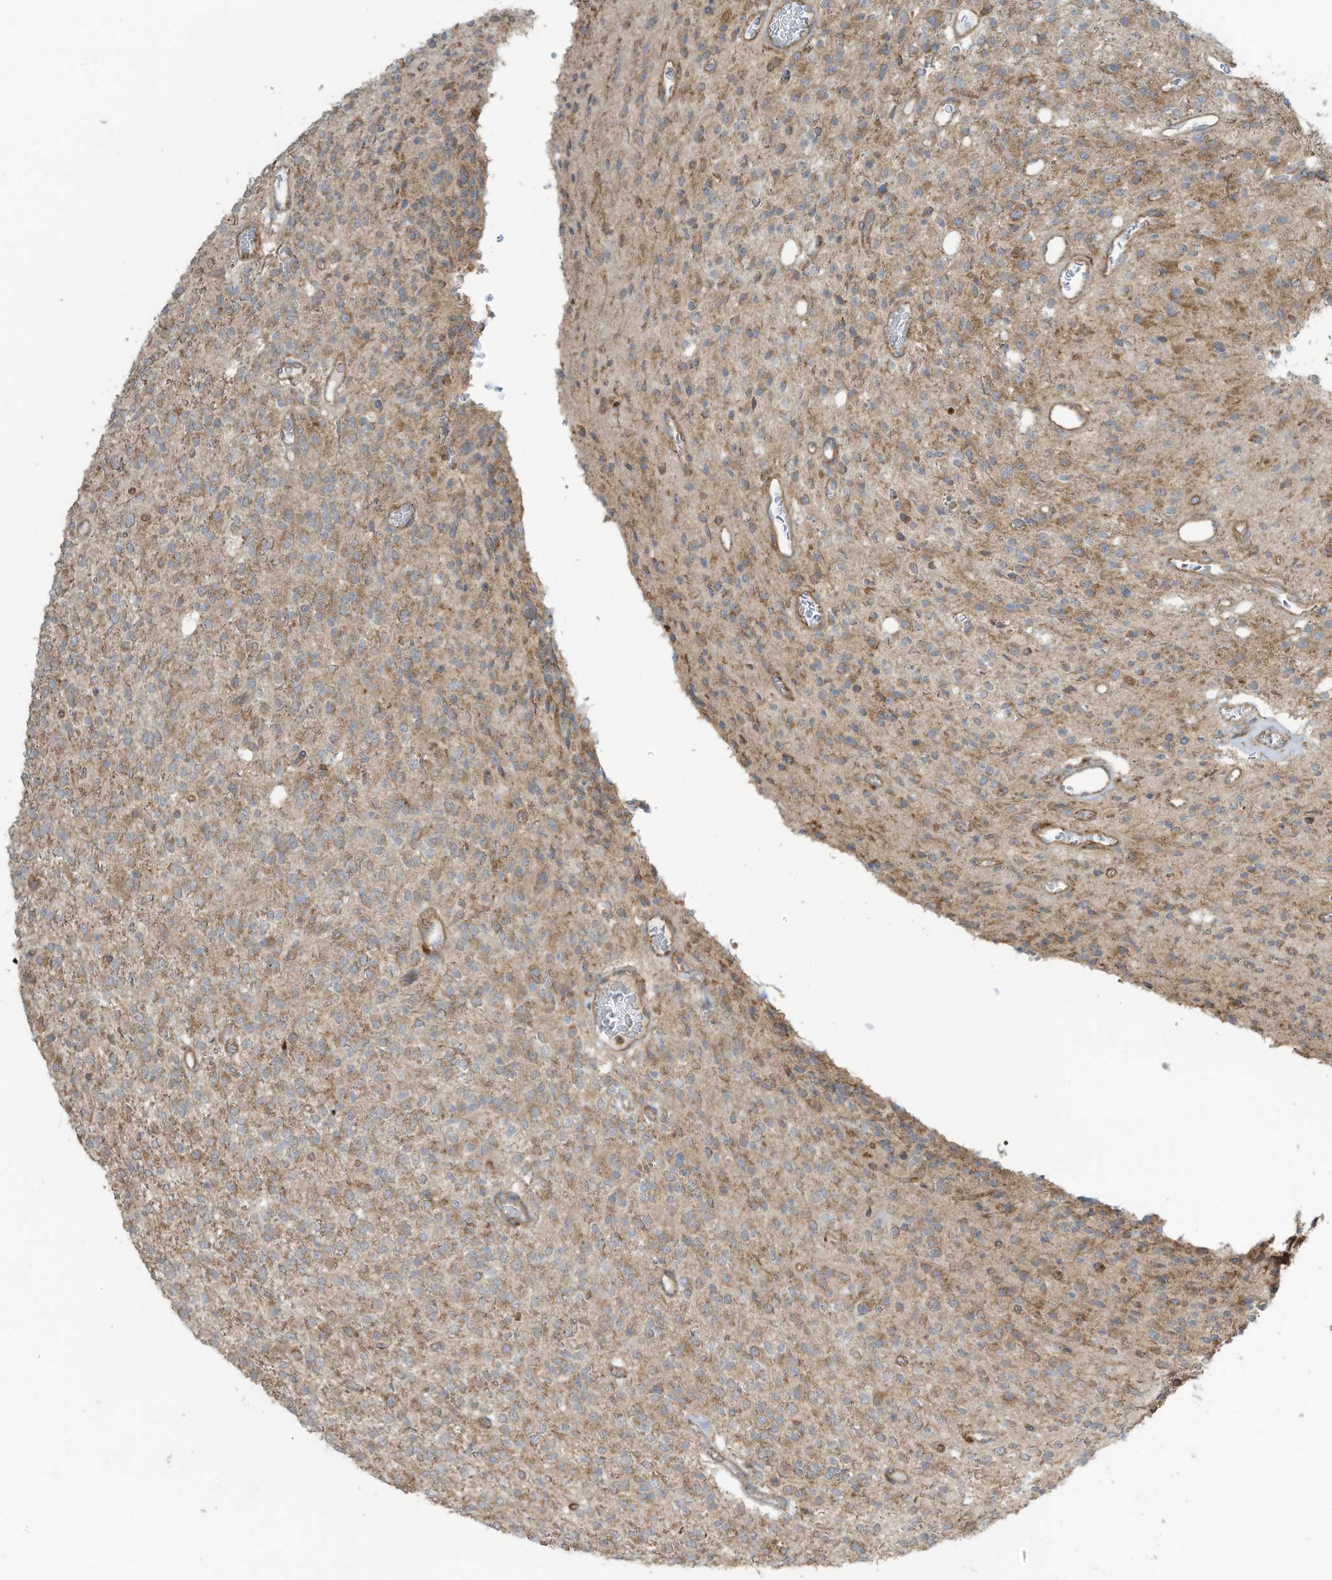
{"staining": {"intensity": "moderate", "quantity": "25%-75%", "location": "cytoplasmic/membranous"}, "tissue": "glioma", "cell_type": "Tumor cells", "image_type": "cancer", "snomed": [{"axis": "morphology", "description": "Glioma, malignant, High grade"}, {"axis": "topography", "description": "Brain"}], "caption": "This photomicrograph demonstrates immunohistochemistry (IHC) staining of human glioma, with medium moderate cytoplasmic/membranous expression in approximately 25%-75% of tumor cells.", "gene": "CGAS", "patient": {"sex": "male", "age": 34}}